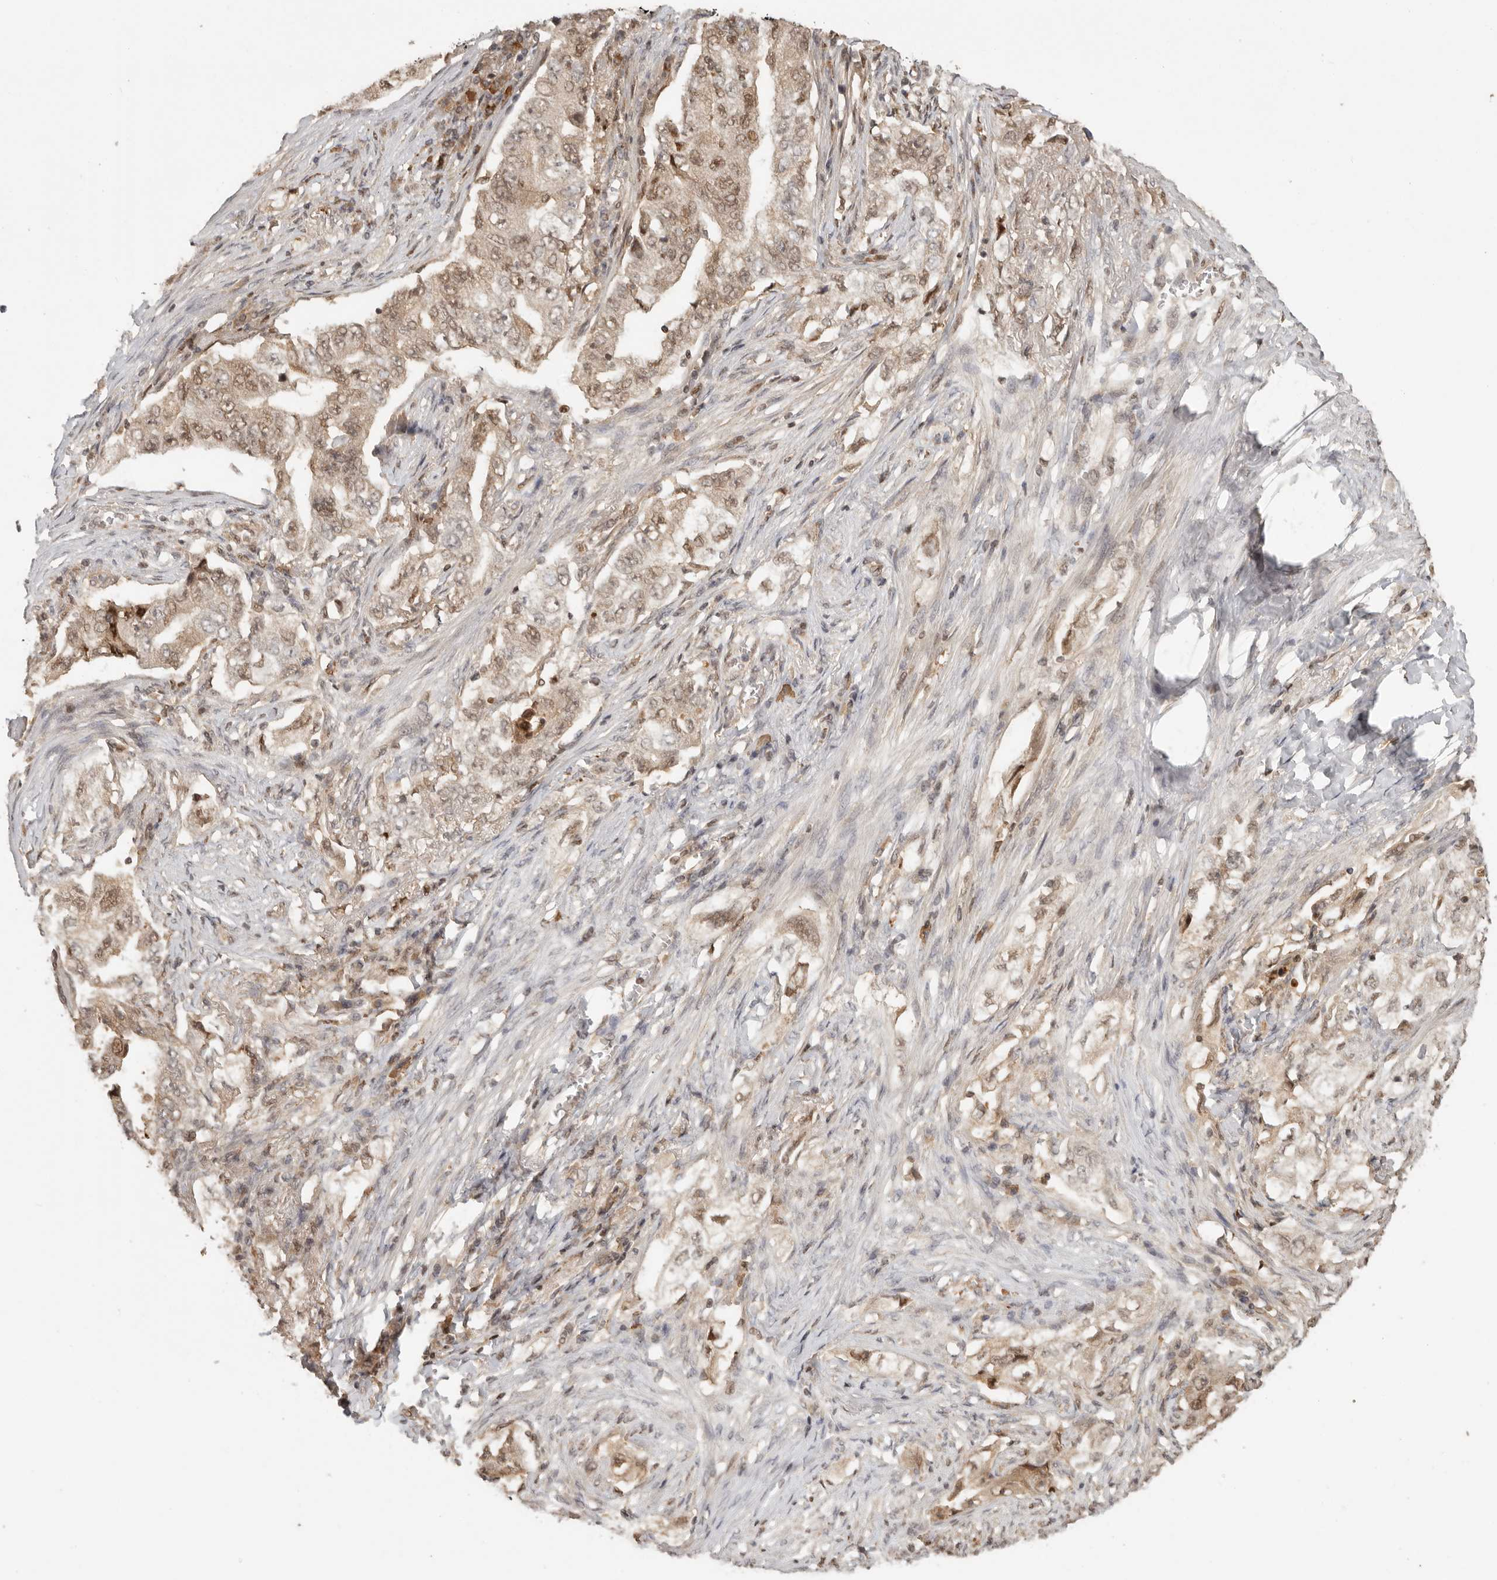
{"staining": {"intensity": "moderate", "quantity": "25%-75%", "location": "nuclear"}, "tissue": "lung cancer", "cell_type": "Tumor cells", "image_type": "cancer", "snomed": [{"axis": "morphology", "description": "Adenocarcinoma, NOS"}, {"axis": "topography", "description": "Lung"}], "caption": "This image shows IHC staining of lung adenocarcinoma, with medium moderate nuclear positivity in approximately 25%-75% of tumor cells.", "gene": "PSMA5", "patient": {"sex": "female", "age": 51}}